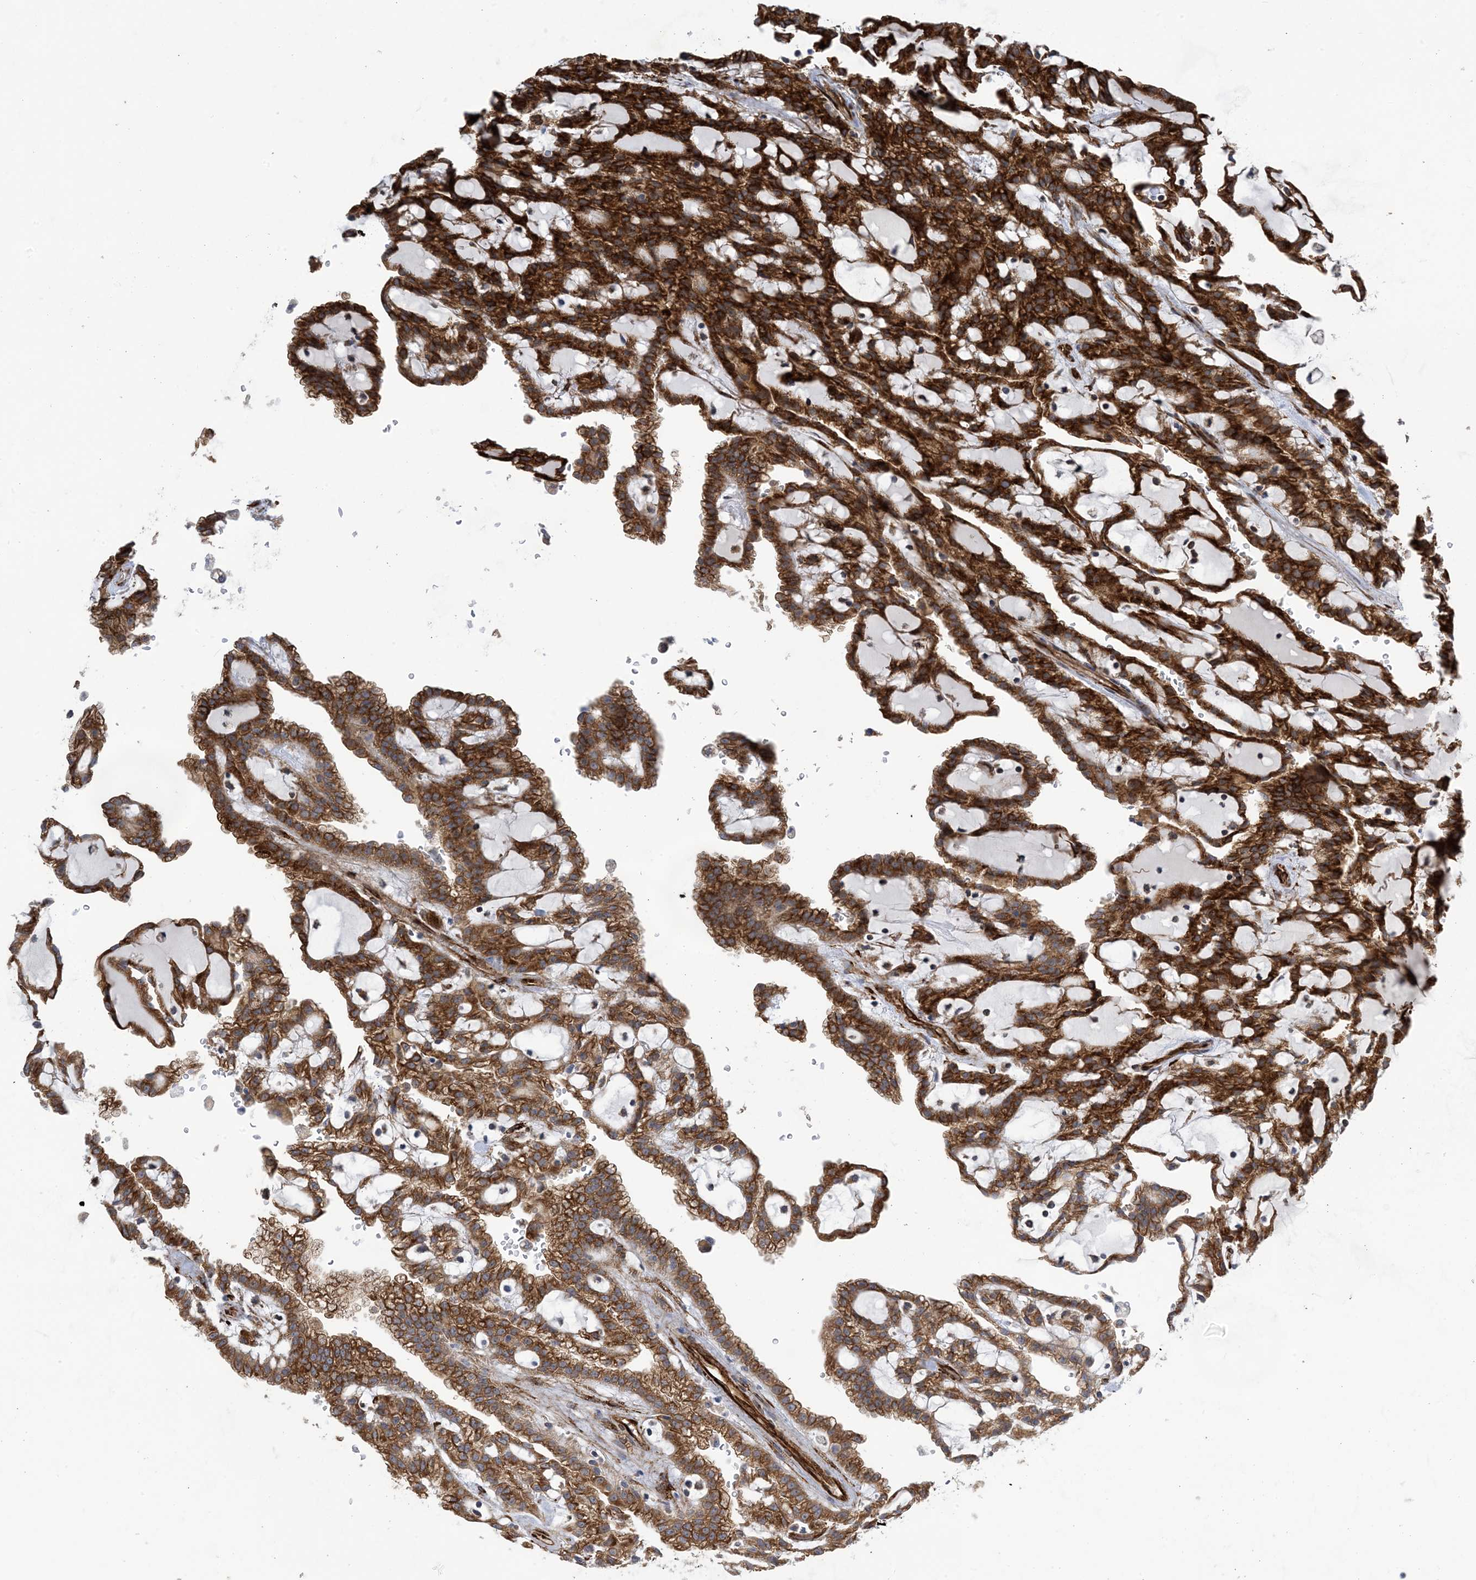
{"staining": {"intensity": "strong", "quantity": ">75%", "location": "cytoplasmic/membranous"}, "tissue": "renal cancer", "cell_type": "Tumor cells", "image_type": "cancer", "snomed": [{"axis": "morphology", "description": "Adenocarcinoma, NOS"}, {"axis": "topography", "description": "Kidney"}], "caption": "Immunohistochemistry image of neoplastic tissue: human renal cancer (adenocarcinoma) stained using IHC demonstrates high levels of strong protein expression localized specifically in the cytoplasmic/membranous of tumor cells, appearing as a cytoplasmic/membranous brown color.", "gene": "ZBTB45", "patient": {"sex": "male", "age": 63}}